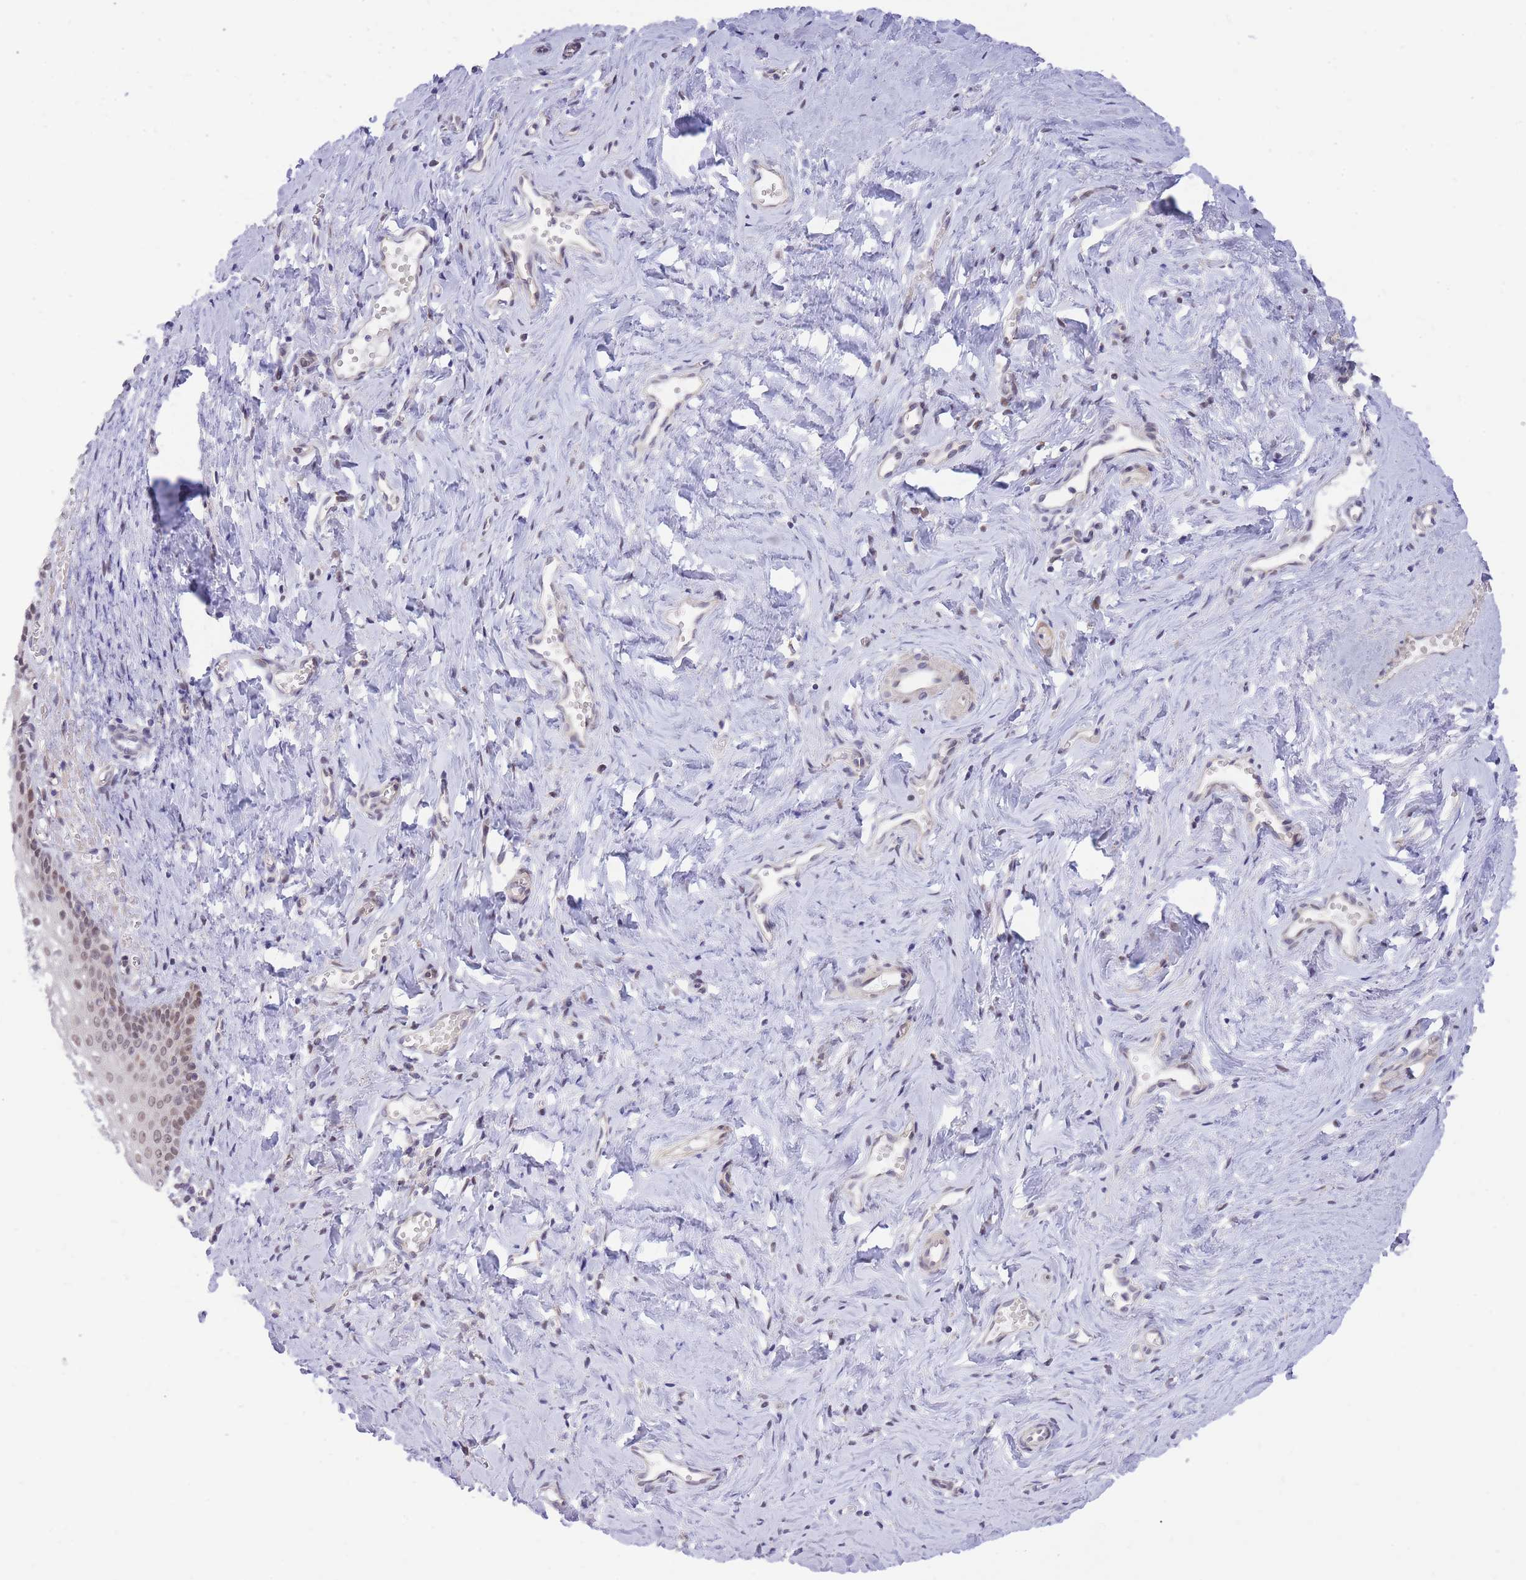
{"staining": {"intensity": "weak", "quantity": "25%-75%", "location": "cytoplasmic/membranous,nuclear"}, "tissue": "vagina", "cell_type": "Squamous epithelial cells", "image_type": "normal", "snomed": [{"axis": "morphology", "description": "Normal tissue, NOS"}, {"axis": "topography", "description": "Vagina"}], "caption": "Immunohistochemistry (IHC) image of benign vagina: human vagina stained using immunohistochemistry (IHC) reveals low levels of weak protein expression localized specifically in the cytoplasmic/membranous,nuclear of squamous epithelial cells, appearing as a cytoplasmic/membranous,nuclear brown color.", "gene": "MINDY2", "patient": {"sex": "female", "age": 59}}